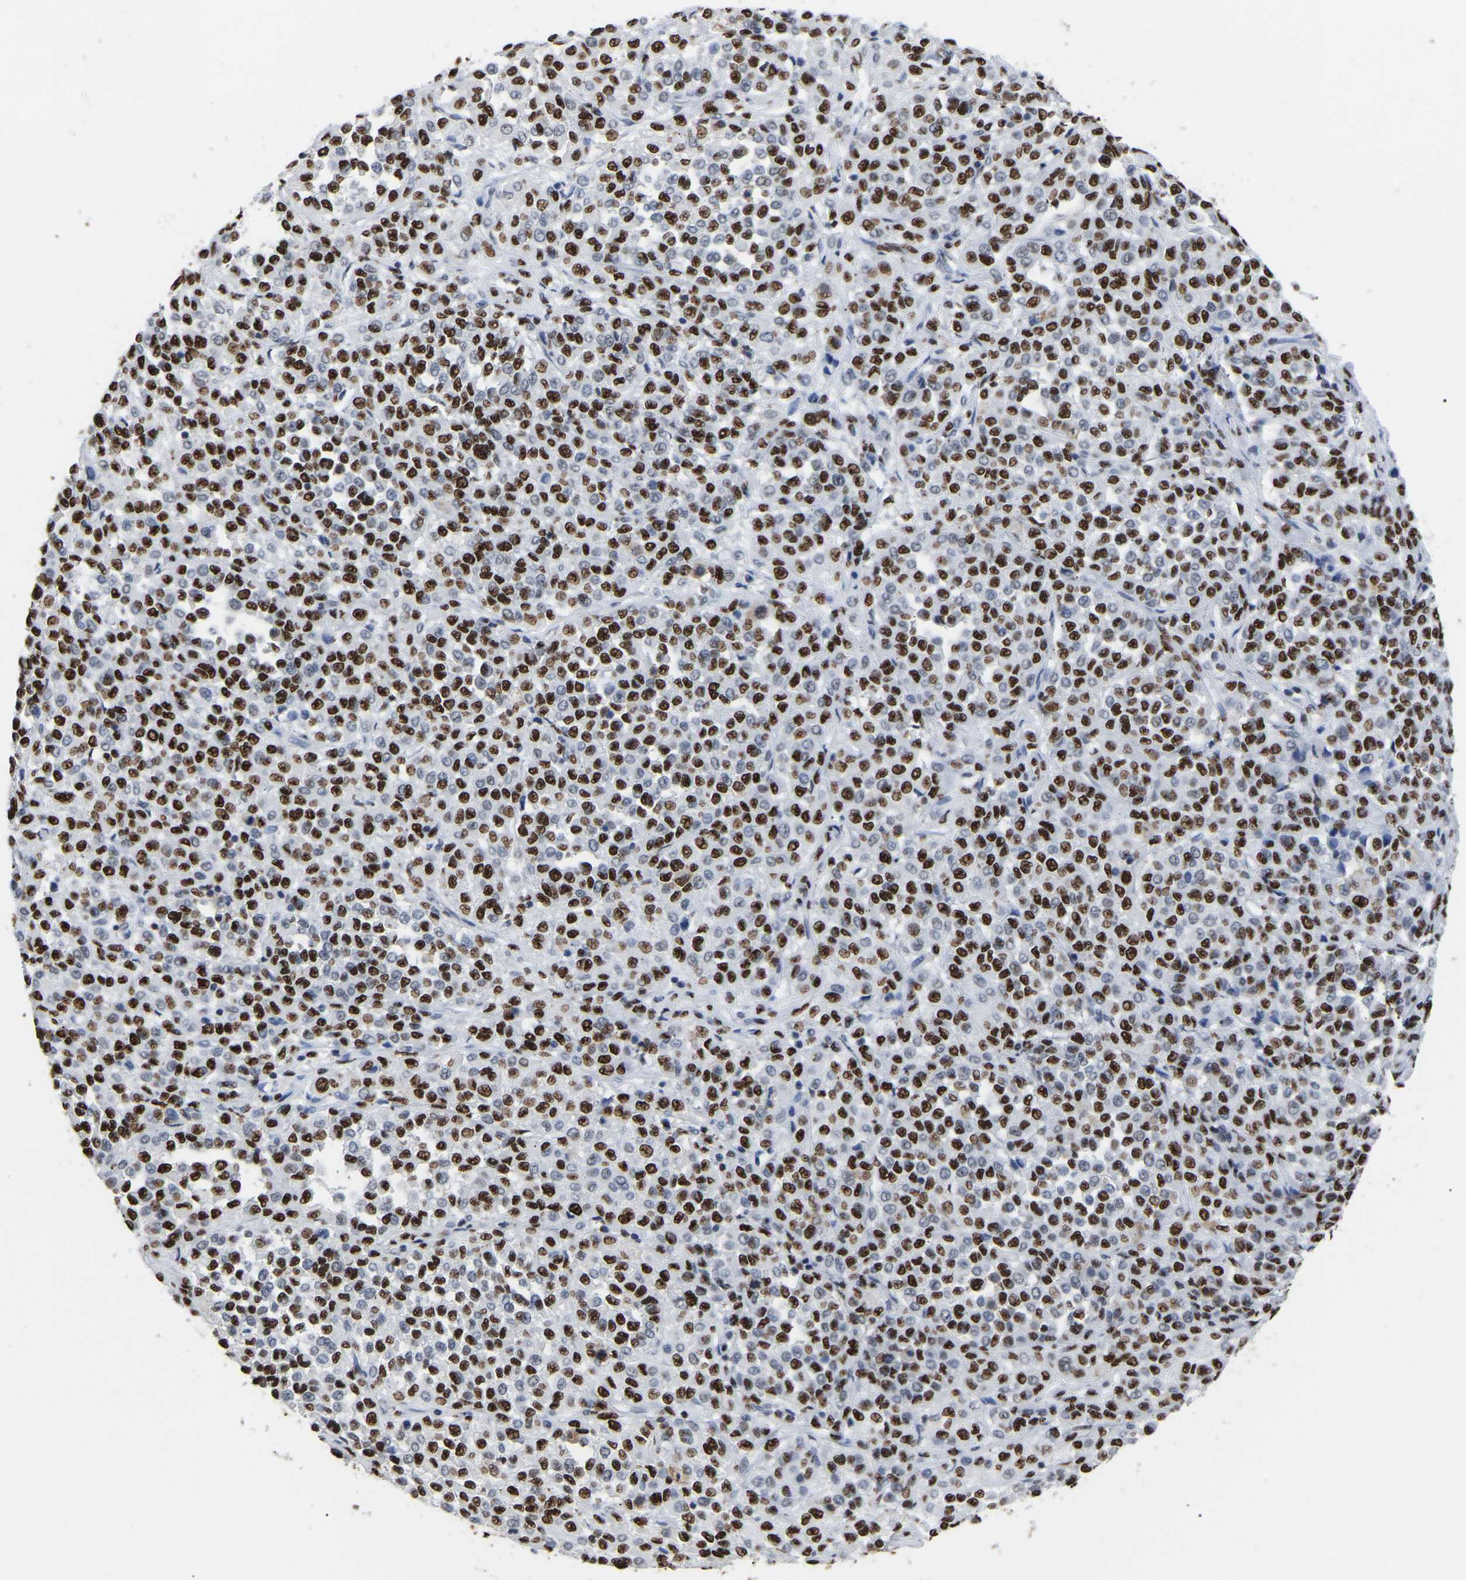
{"staining": {"intensity": "strong", "quantity": ">75%", "location": "nuclear"}, "tissue": "melanoma", "cell_type": "Tumor cells", "image_type": "cancer", "snomed": [{"axis": "morphology", "description": "Malignant melanoma, Metastatic site"}, {"axis": "topography", "description": "Pancreas"}], "caption": "Immunohistochemical staining of melanoma shows strong nuclear protein expression in approximately >75% of tumor cells.", "gene": "RBL2", "patient": {"sex": "female", "age": 30}}